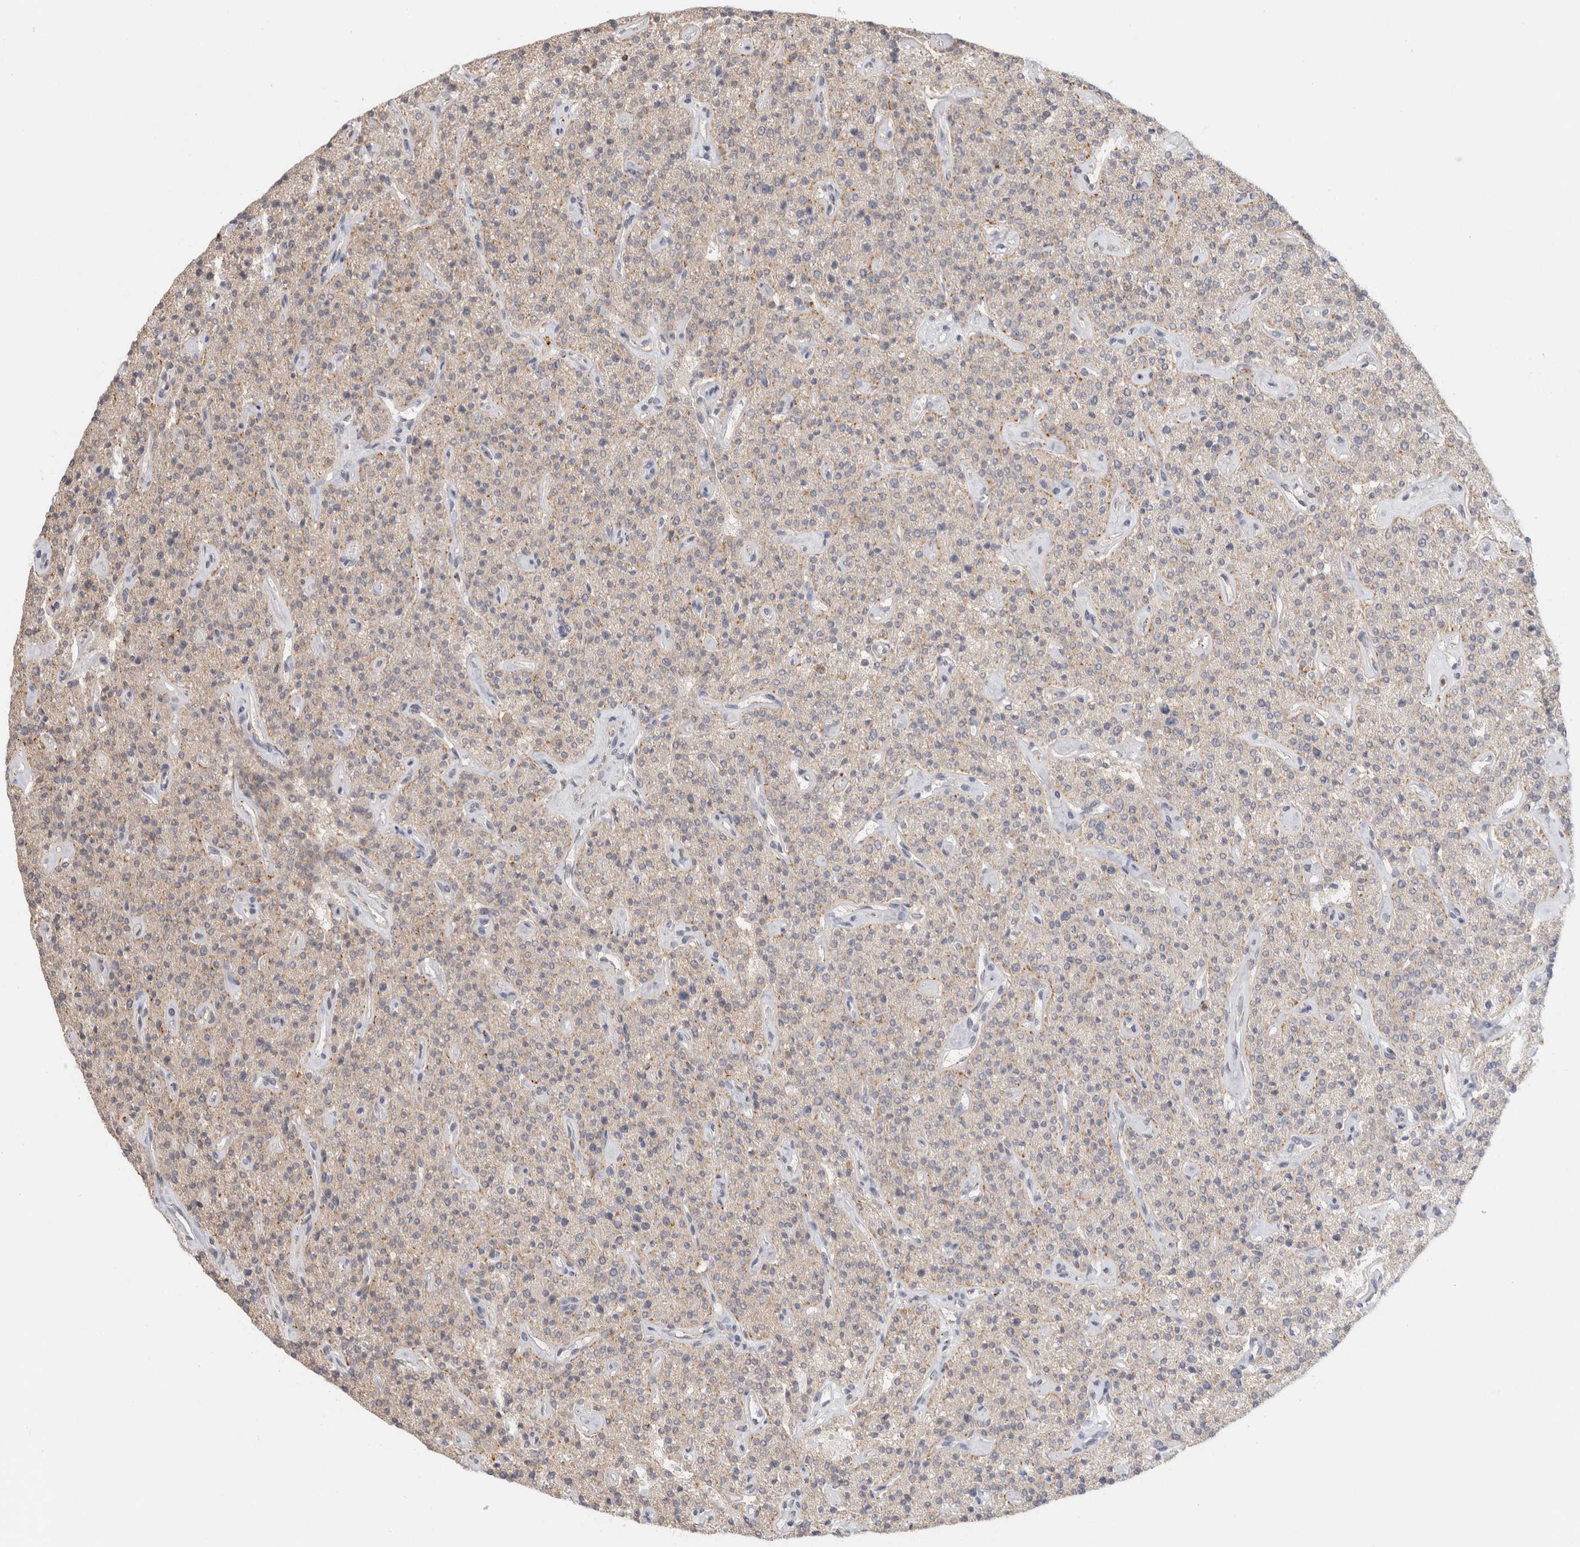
{"staining": {"intensity": "moderate", "quantity": "25%-75%", "location": "cytoplasmic/membranous"}, "tissue": "parathyroid gland", "cell_type": "Glandular cells", "image_type": "normal", "snomed": [{"axis": "morphology", "description": "Normal tissue, NOS"}, {"axis": "topography", "description": "Parathyroid gland"}], "caption": "A brown stain shows moderate cytoplasmic/membranous expression of a protein in glandular cells of unremarkable parathyroid gland.", "gene": "GNS", "patient": {"sex": "male", "age": 46}}